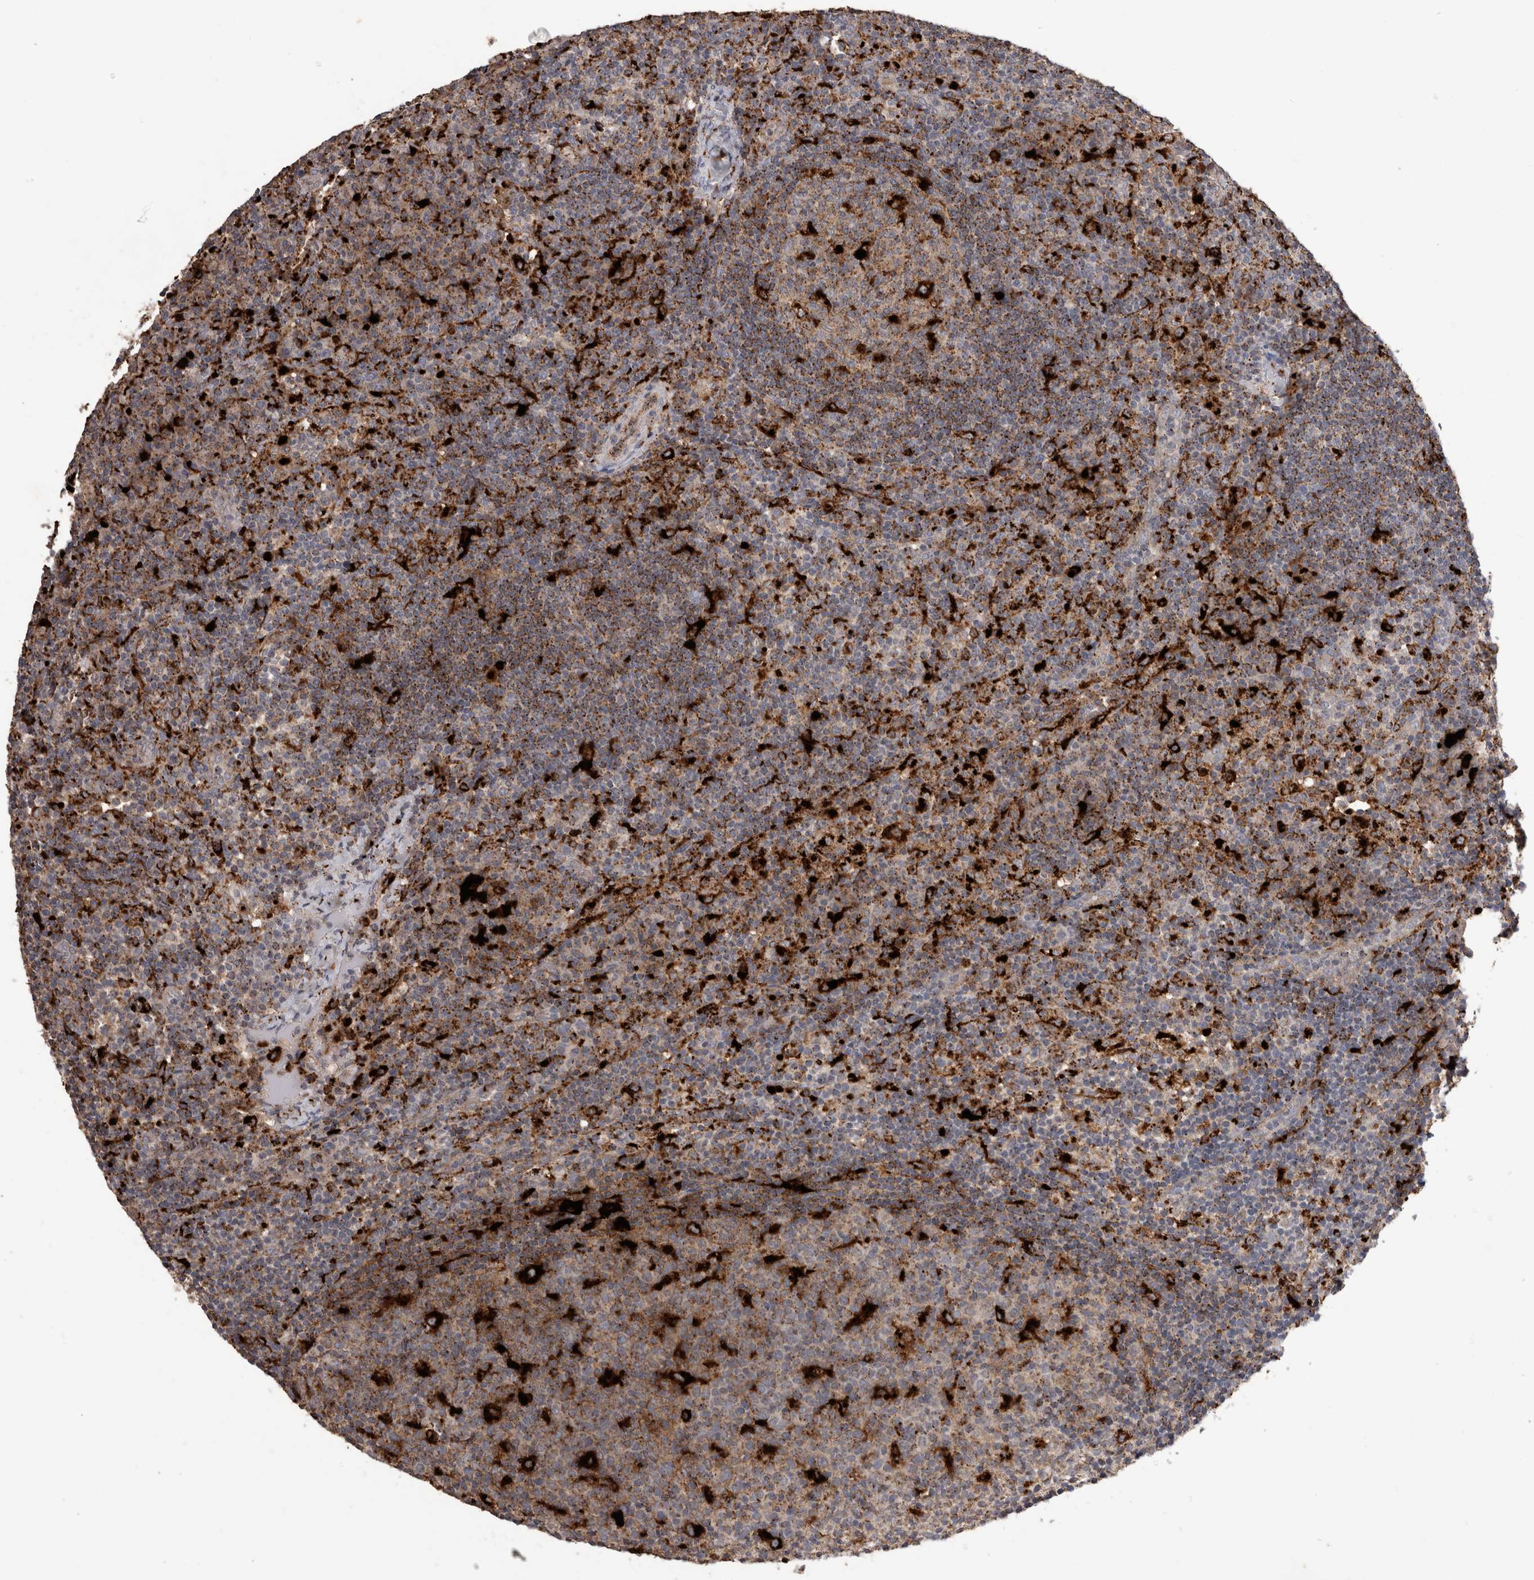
{"staining": {"intensity": "strong", "quantity": "<25%", "location": "cytoplasmic/membranous"}, "tissue": "lymph node", "cell_type": "Germinal center cells", "image_type": "normal", "snomed": [{"axis": "morphology", "description": "Normal tissue, NOS"}, {"axis": "morphology", "description": "Inflammation, NOS"}, {"axis": "topography", "description": "Lymph node"}], "caption": "Strong cytoplasmic/membranous positivity is appreciated in approximately <25% of germinal center cells in normal lymph node. The protein is stained brown, and the nuclei are stained in blue (DAB IHC with brightfield microscopy, high magnification).", "gene": "CTSZ", "patient": {"sex": "male", "age": 55}}